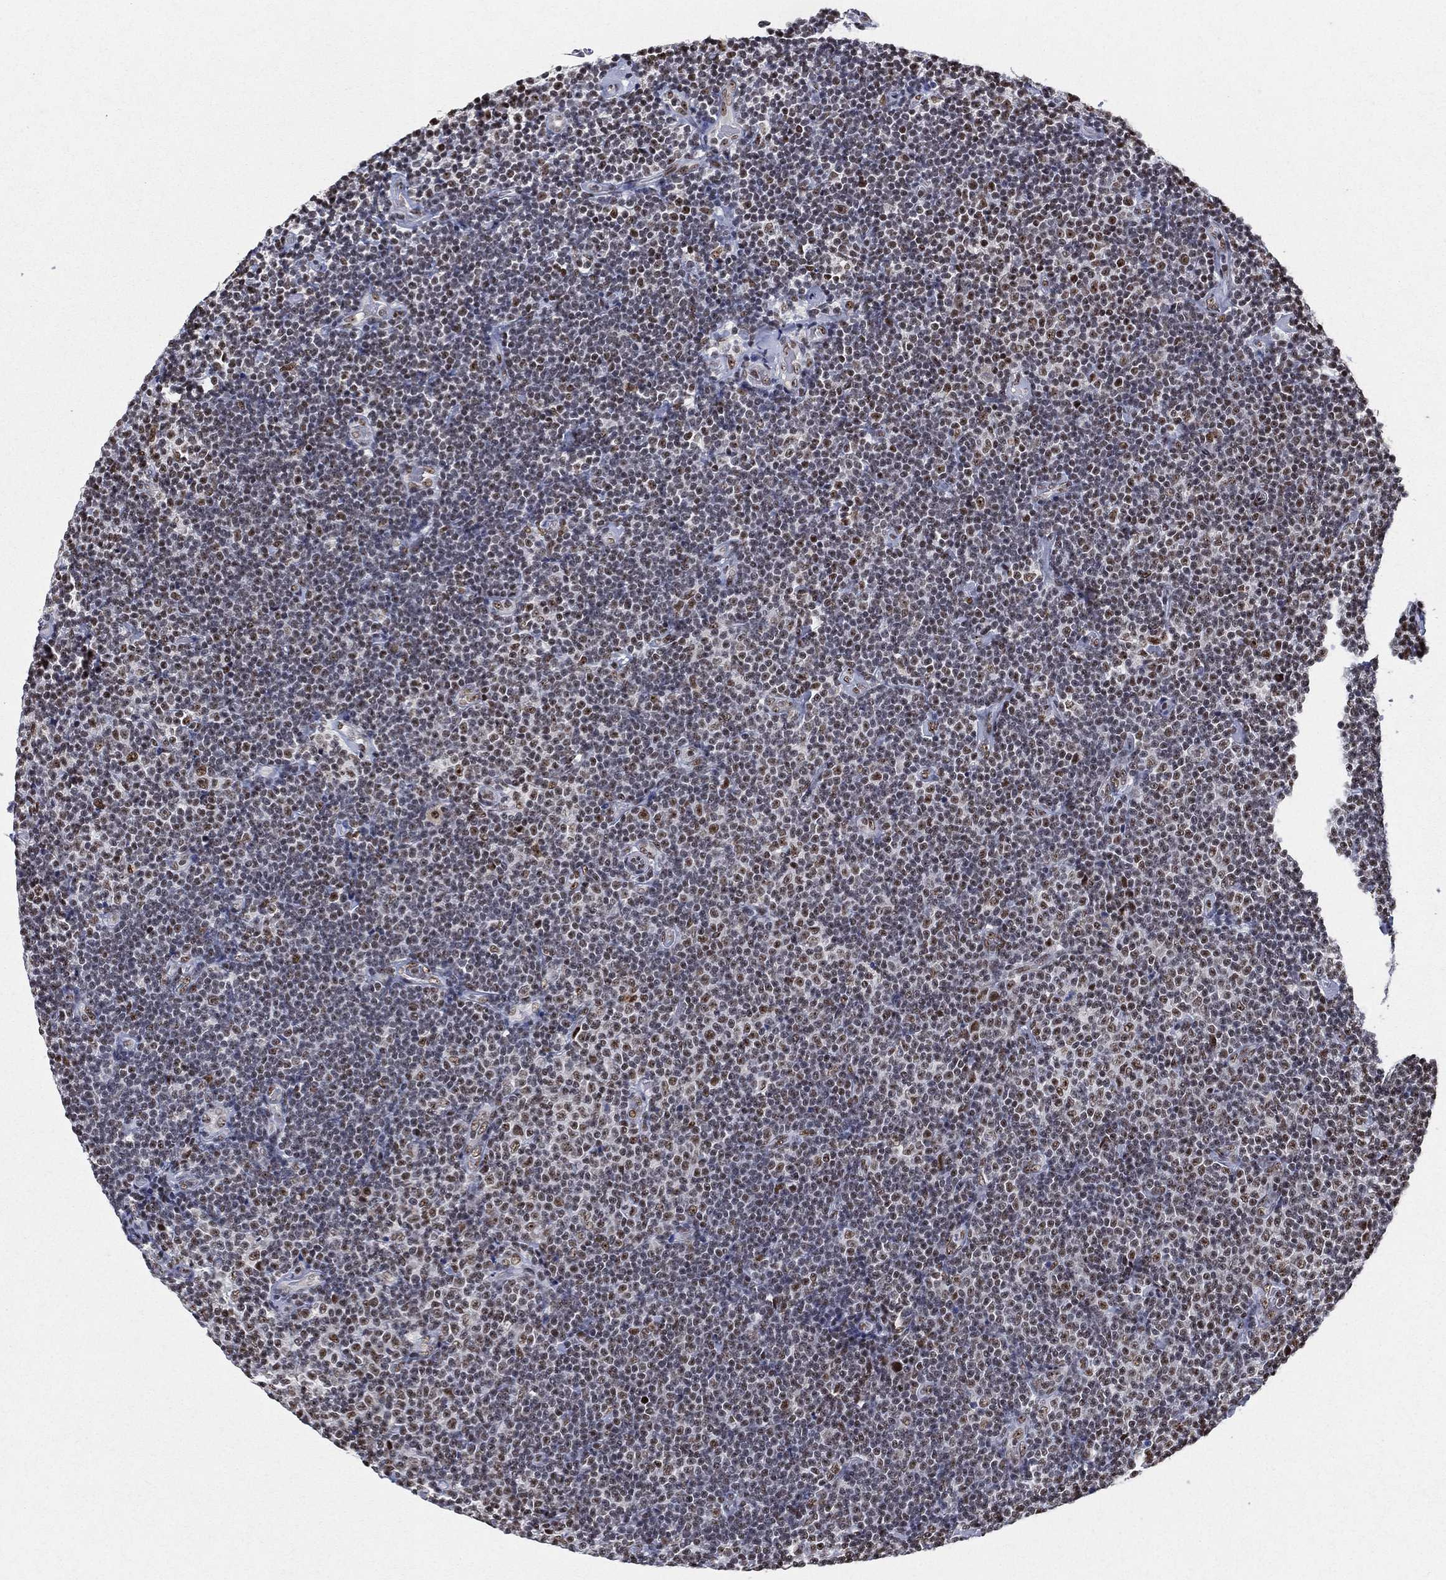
{"staining": {"intensity": "weak", "quantity": "25%-75%", "location": "nuclear"}, "tissue": "lymphoma", "cell_type": "Tumor cells", "image_type": "cancer", "snomed": [{"axis": "morphology", "description": "Malignant lymphoma, non-Hodgkin's type, Low grade"}, {"axis": "topography", "description": "Lymph node"}], "caption": "Protein analysis of malignant lymphoma, non-Hodgkin's type (low-grade) tissue demonstrates weak nuclear staining in about 25%-75% of tumor cells.", "gene": "DDX27", "patient": {"sex": "male", "age": 81}}